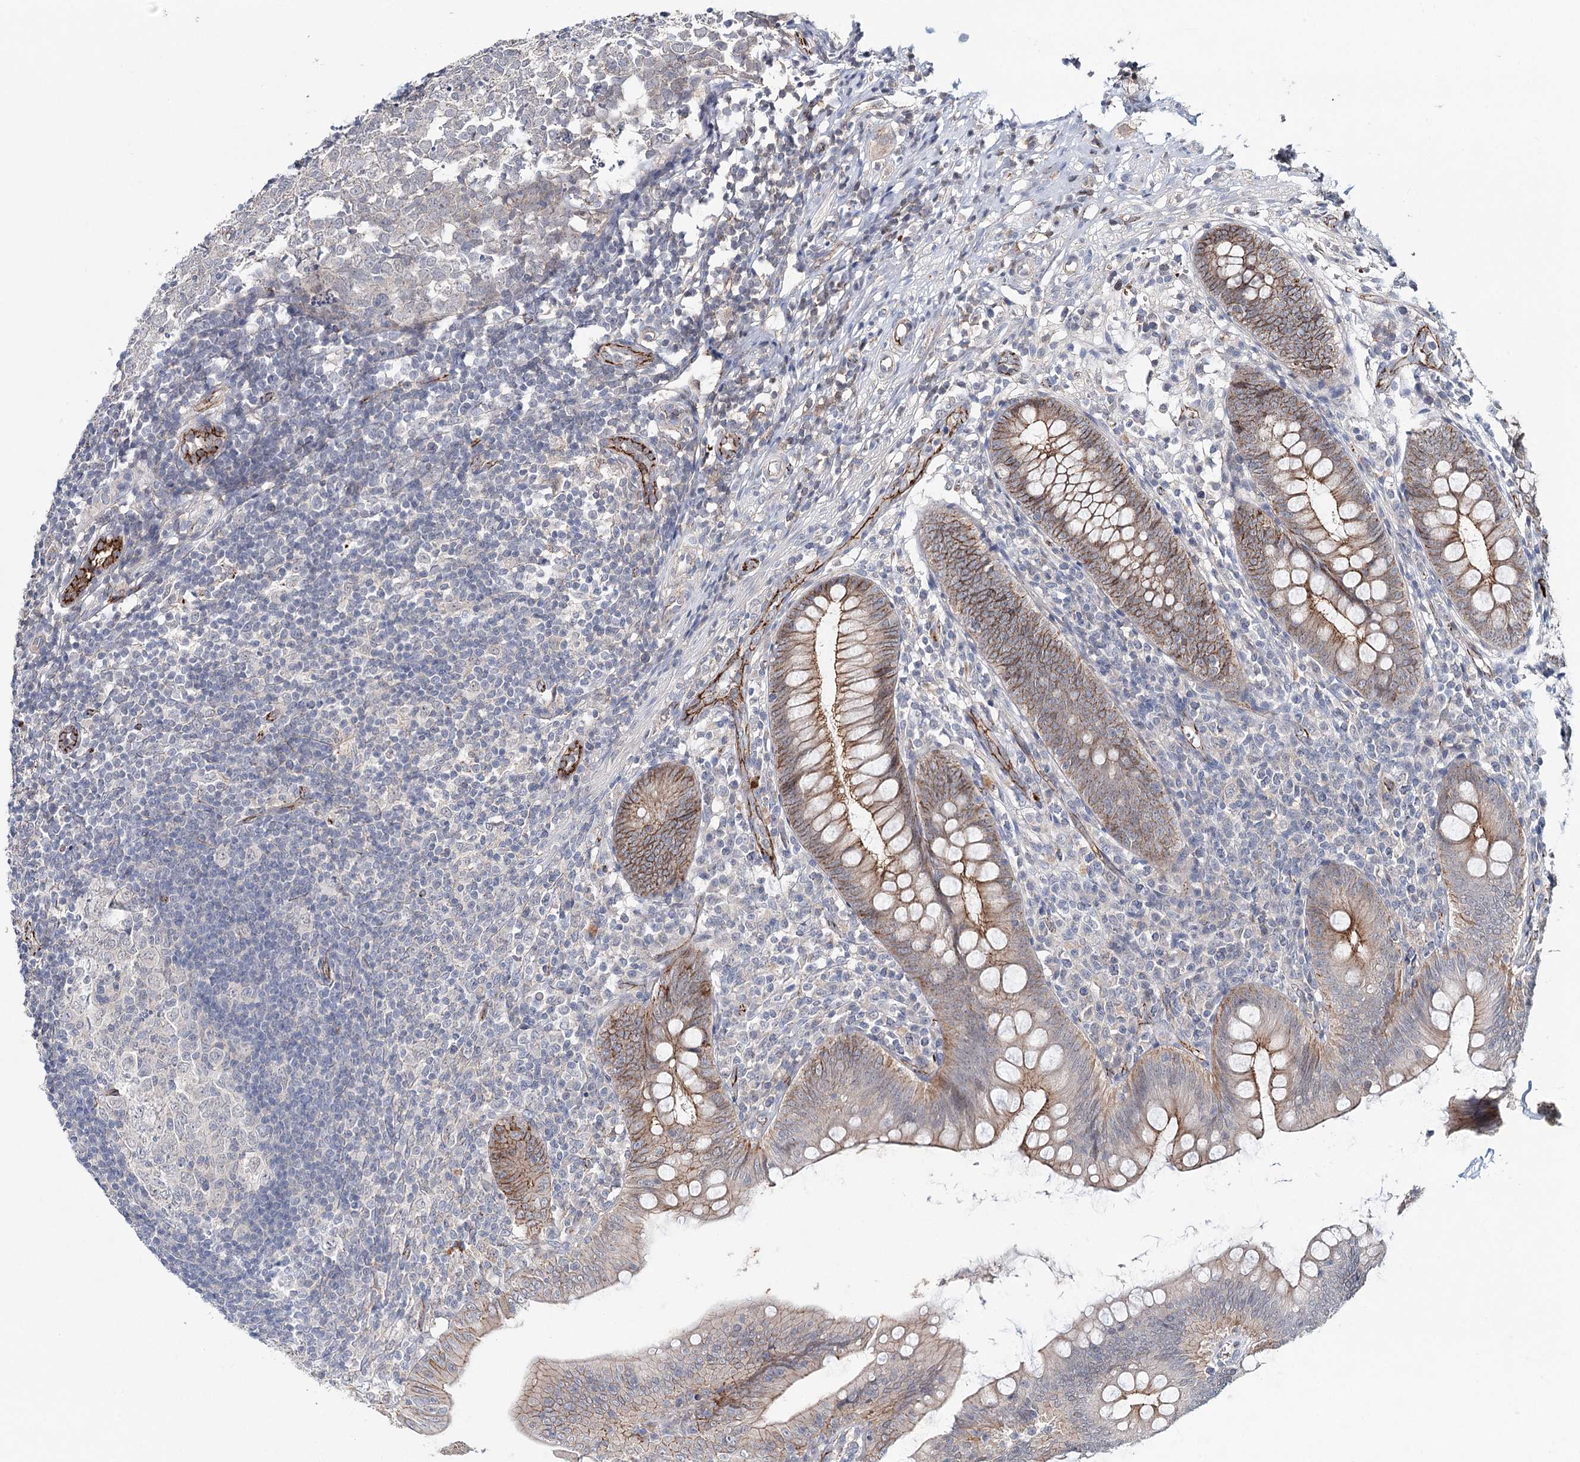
{"staining": {"intensity": "moderate", "quantity": ">75%", "location": "cytoplasmic/membranous"}, "tissue": "appendix", "cell_type": "Glandular cells", "image_type": "normal", "snomed": [{"axis": "morphology", "description": "Normal tissue, NOS"}, {"axis": "topography", "description": "Appendix"}], "caption": "A brown stain shows moderate cytoplasmic/membranous positivity of a protein in glandular cells of normal appendix. The staining is performed using DAB brown chromogen to label protein expression. The nuclei are counter-stained blue using hematoxylin.", "gene": "PKP4", "patient": {"sex": "male", "age": 14}}